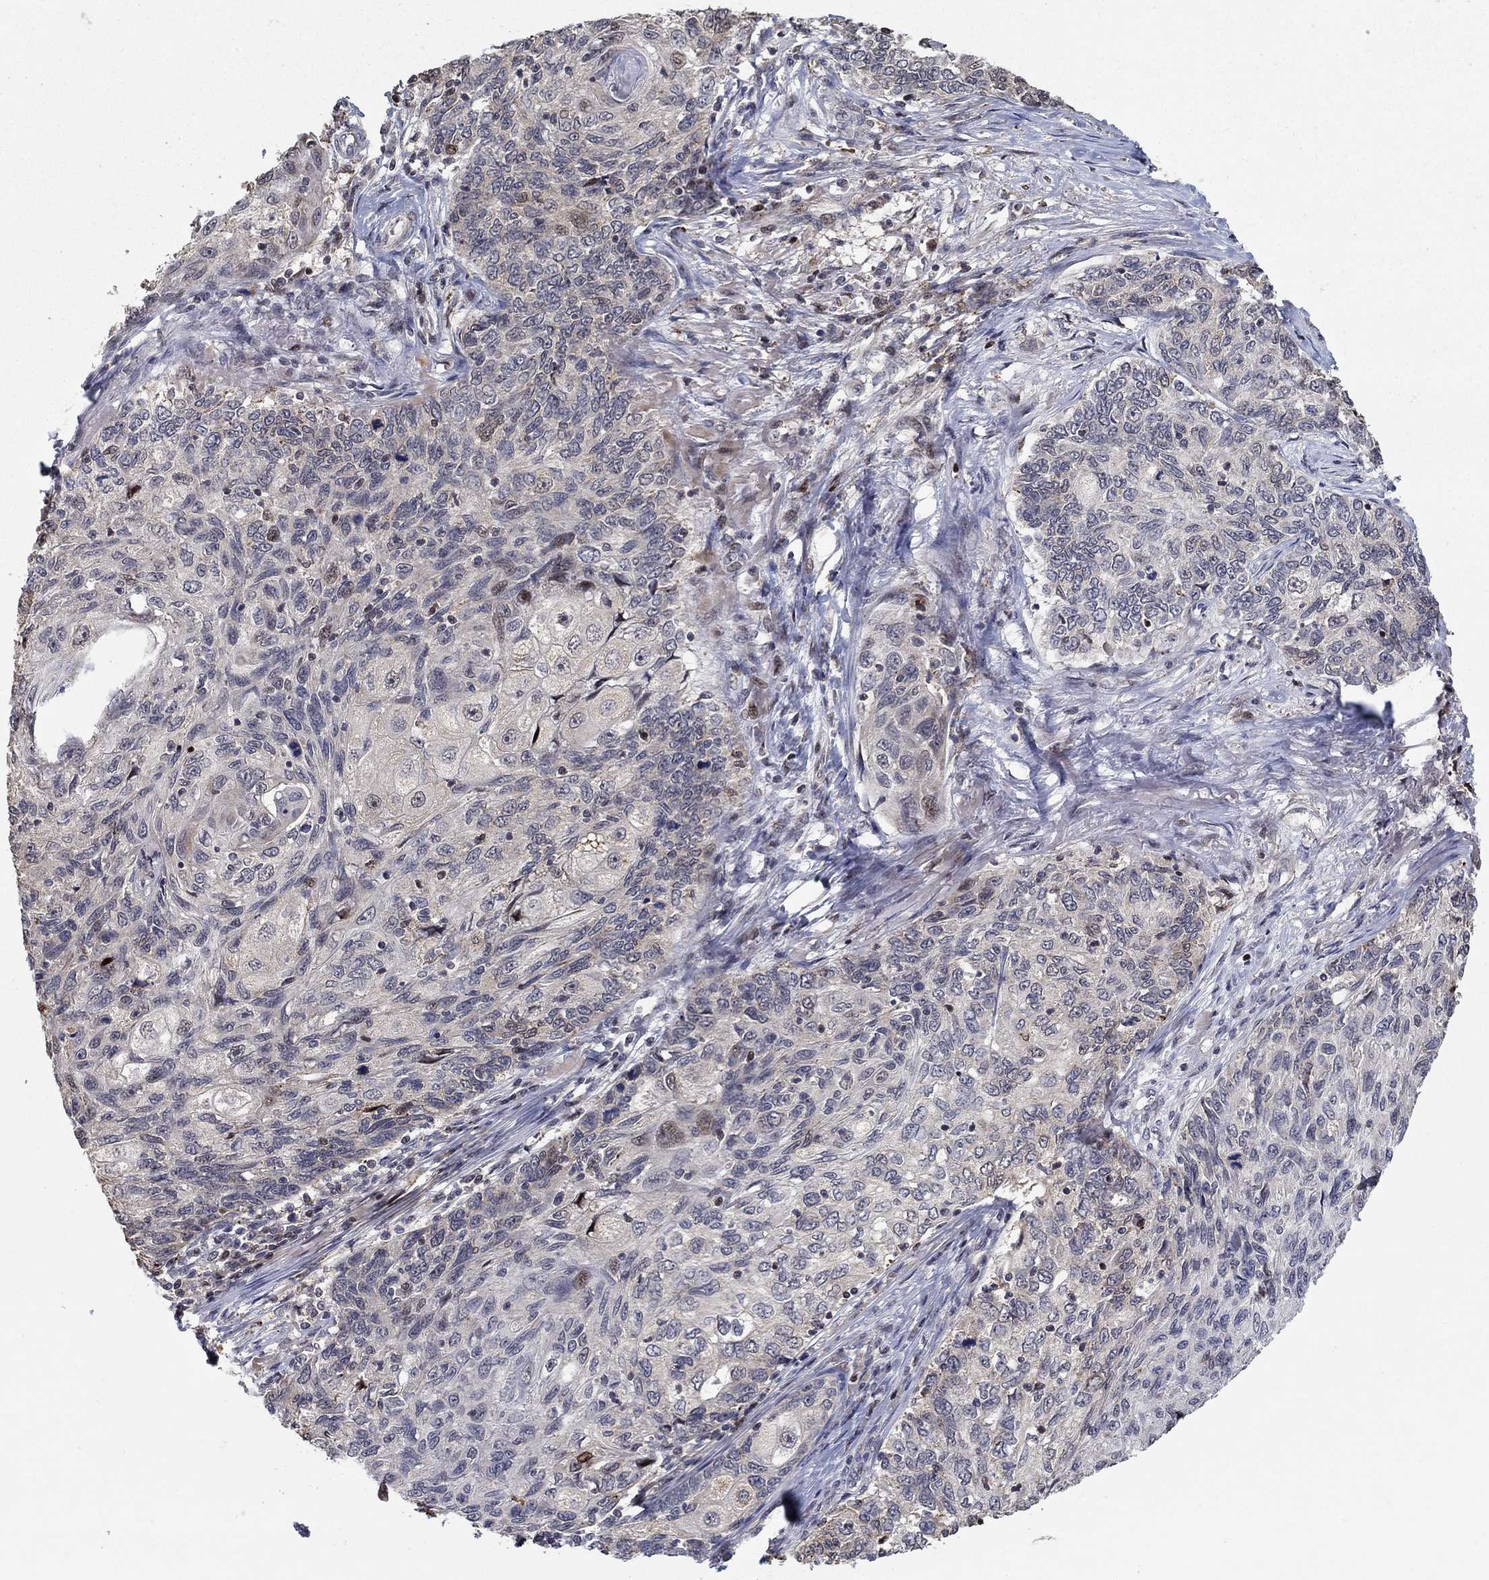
{"staining": {"intensity": "negative", "quantity": "none", "location": "none"}, "tissue": "skin cancer", "cell_type": "Tumor cells", "image_type": "cancer", "snomed": [{"axis": "morphology", "description": "Squamous cell carcinoma, NOS"}, {"axis": "topography", "description": "Skin"}], "caption": "Immunohistochemistry image of neoplastic tissue: human squamous cell carcinoma (skin) stained with DAB (3,3'-diaminobenzidine) demonstrates no significant protein positivity in tumor cells. Brightfield microscopy of immunohistochemistry stained with DAB (3,3'-diaminobenzidine) (brown) and hematoxylin (blue), captured at high magnification.", "gene": "LPCAT4", "patient": {"sex": "male", "age": 92}}